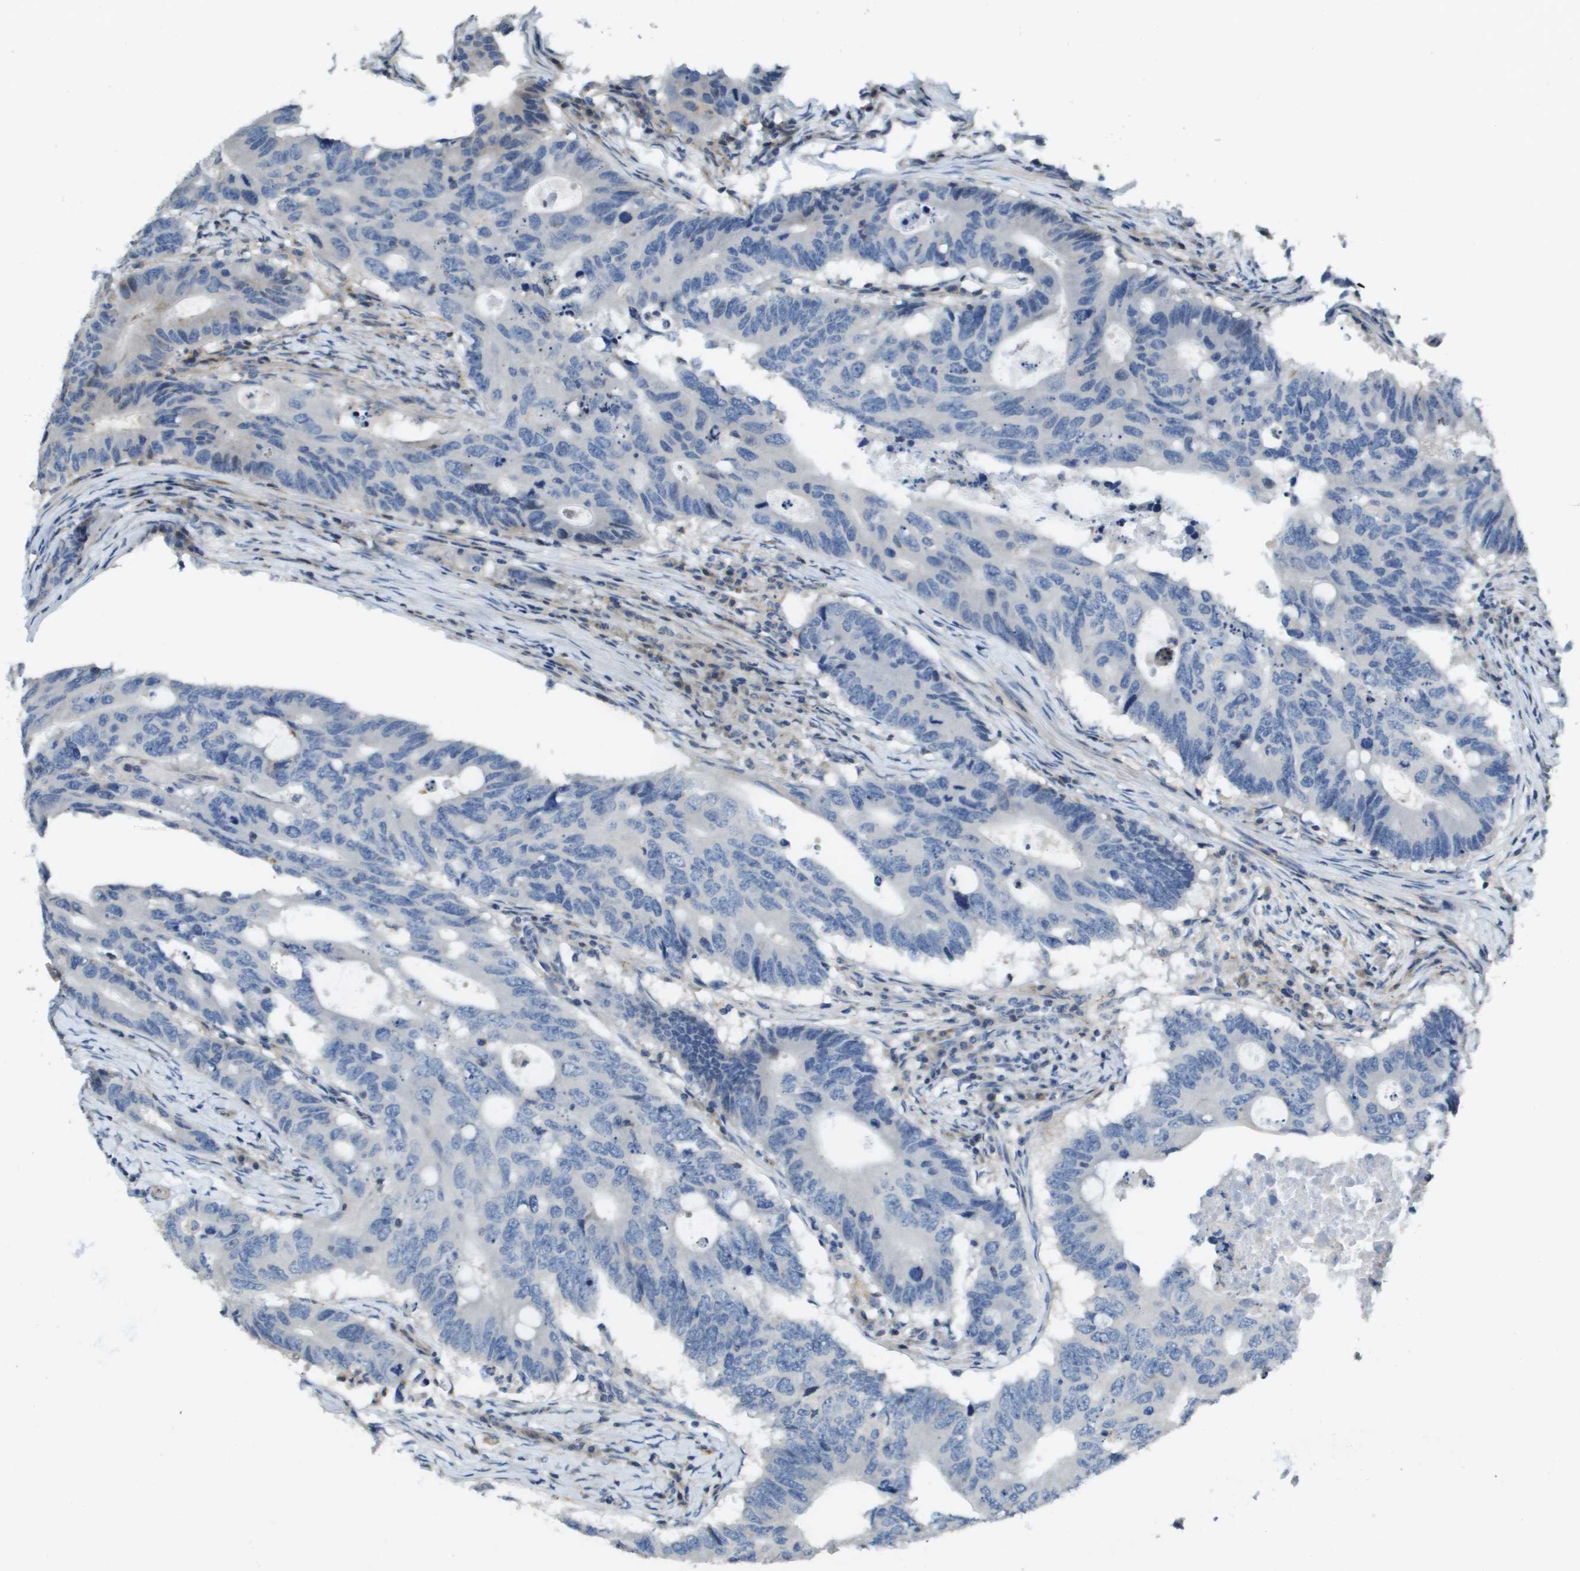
{"staining": {"intensity": "negative", "quantity": "none", "location": "none"}, "tissue": "colorectal cancer", "cell_type": "Tumor cells", "image_type": "cancer", "snomed": [{"axis": "morphology", "description": "Adenocarcinoma, NOS"}, {"axis": "topography", "description": "Colon"}], "caption": "The immunohistochemistry (IHC) micrograph has no significant expression in tumor cells of colorectal cancer tissue.", "gene": "SCN4B", "patient": {"sex": "male", "age": 71}}